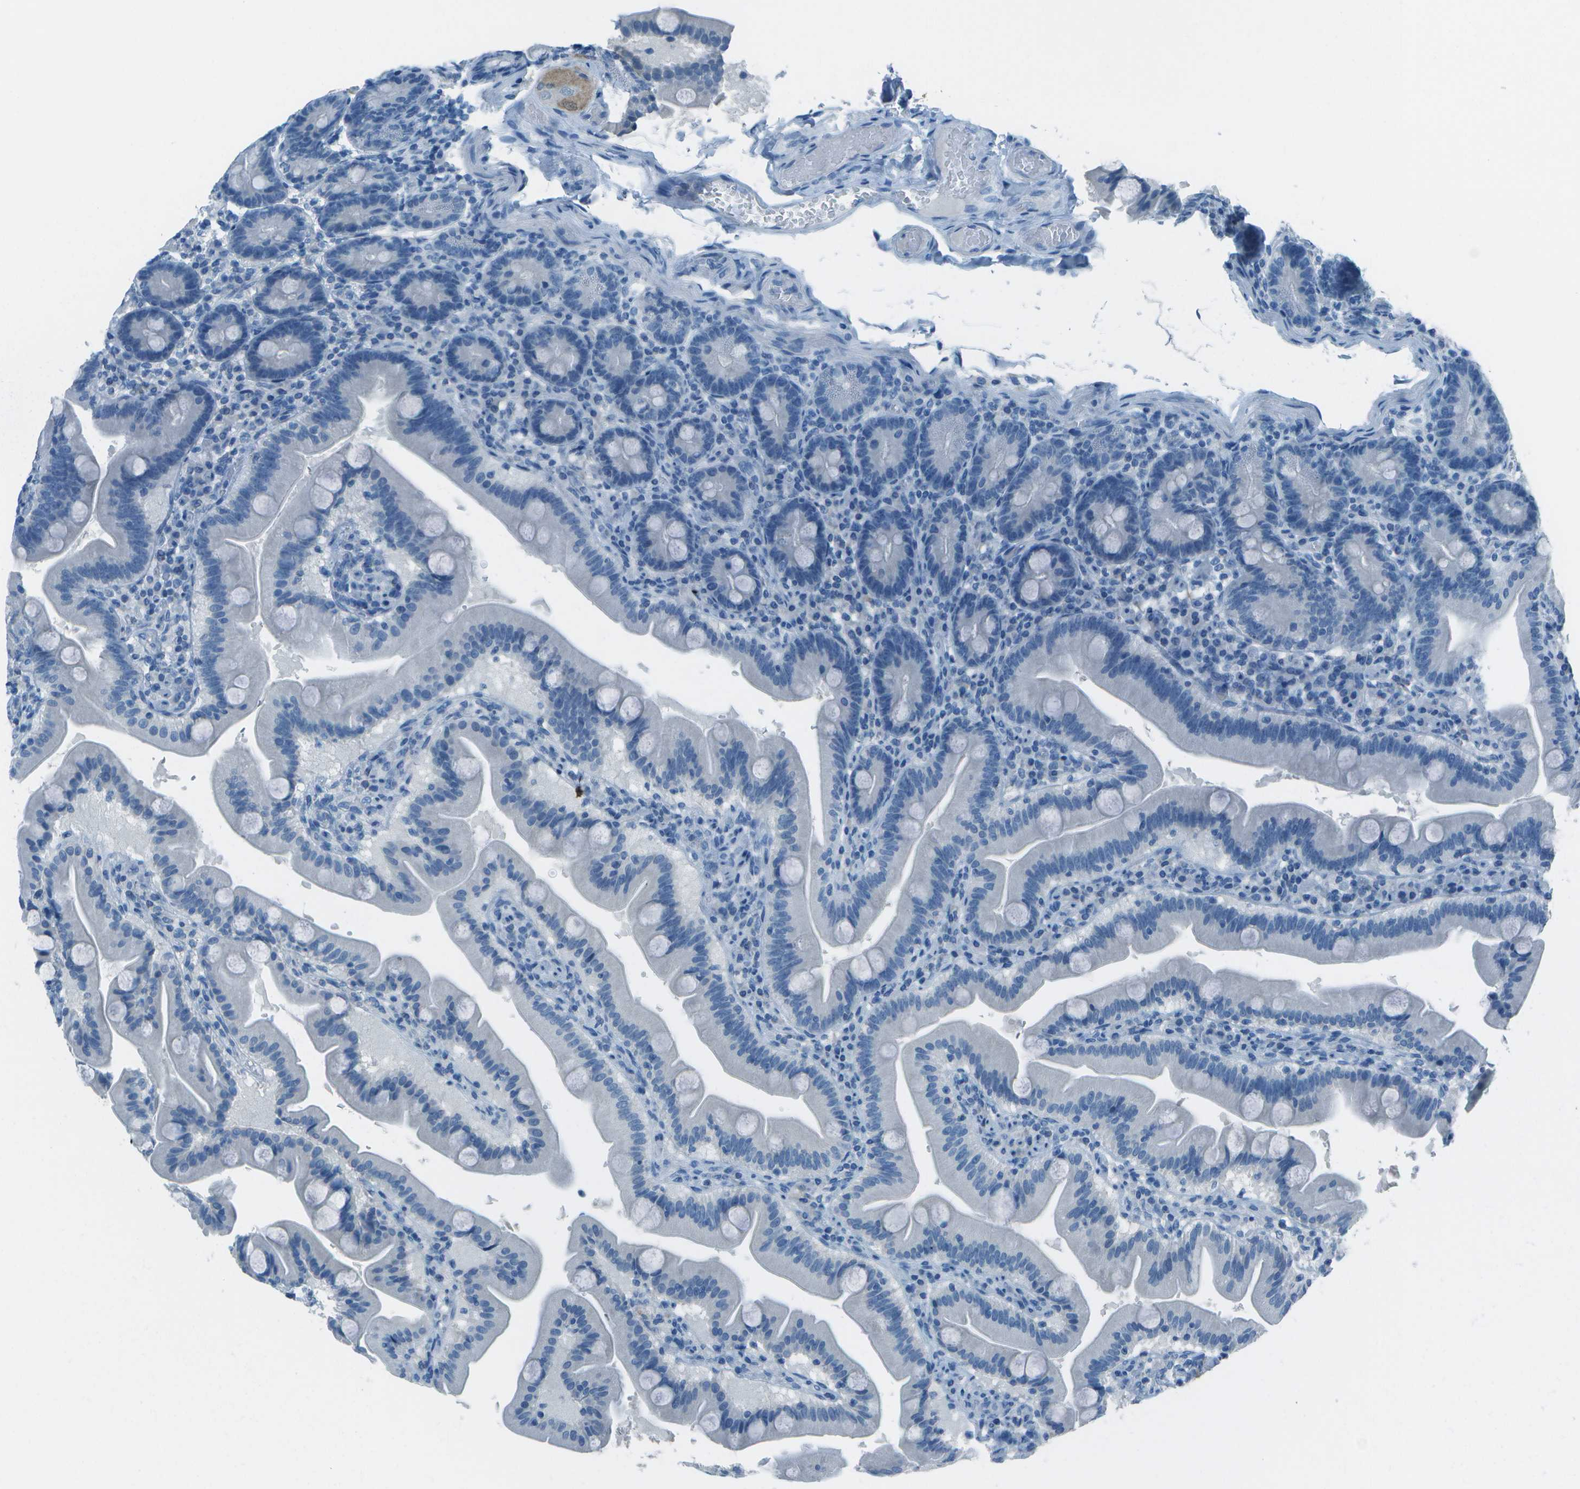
{"staining": {"intensity": "negative", "quantity": "none", "location": "none"}, "tissue": "duodenum", "cell_type": "Glandular cells", "image_type": "normal", "snomed": [{"axis": "morphology", "description": "Normal tissue, NOS"}, {"axis": "topography", "description": "Duodenum"}], "caption": "Unremarkable duodenum was stained to show a protein in brown. There is no significant positivity in glandular cells. Nuclei are stained in blue.", "gene": "FGF1", "patient": {"sex": "male", "age": 54}}